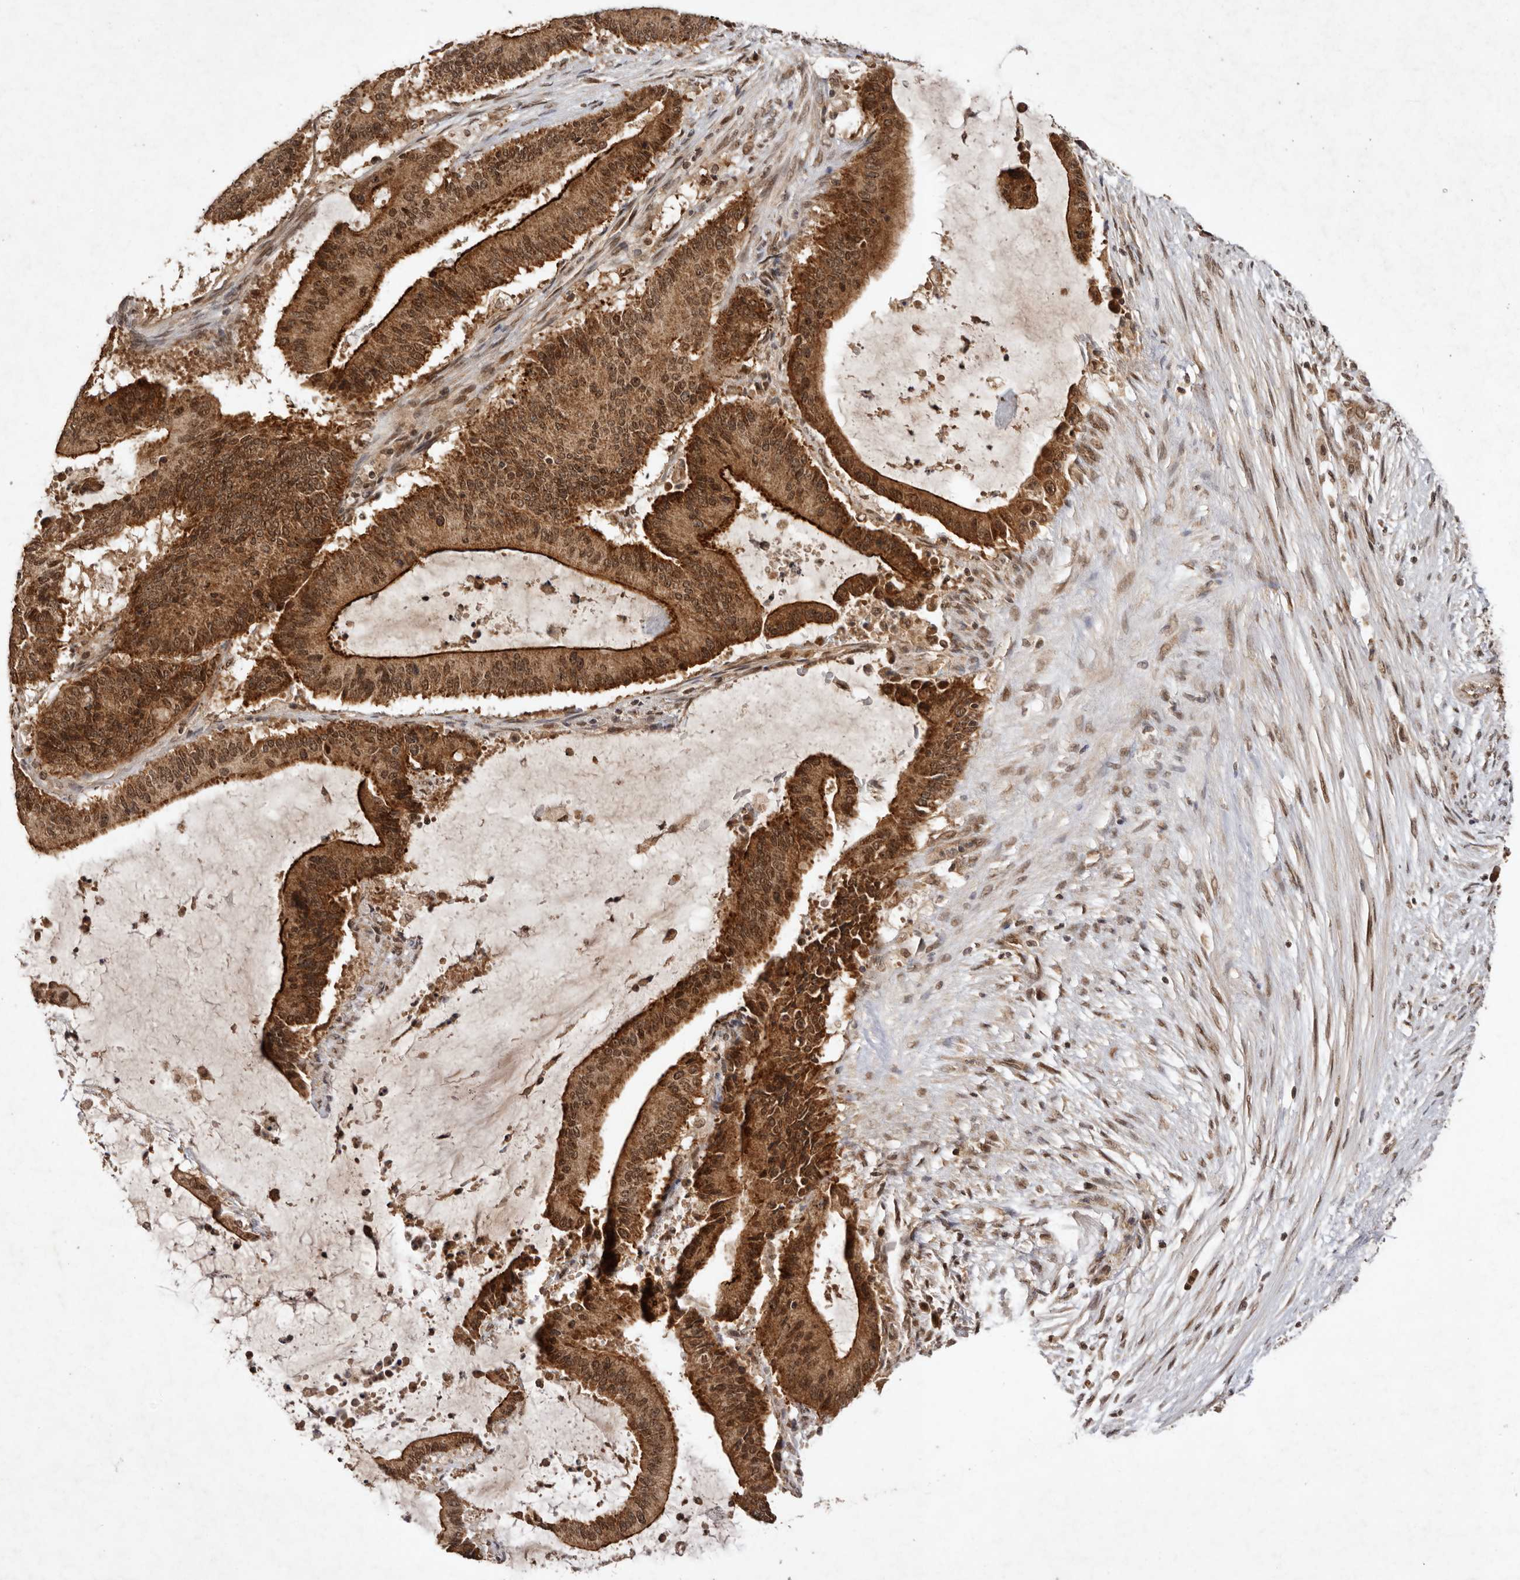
{"staining": {"intensity": "strong", "quantity": ">75%", "location": "cytoplasmic/membranous,nuclear"}, "tissue": "liver cancer", "cell_type": "Tumor cells", "image_type": "cancer", "snomed": [{"axis": "morphology", "description": "Normal tissue, NOS"}, {"axis": "morphology", "description": "Cholangiocarcinoma"}, {"axis": "topography", "description": "Liver"}, {"axis": "topography", "description": "Peripheral nerve tissue"}], "caption": "The image exhibits staining of liver cancer, revealing strong cytoplasmic/membranous and nuclear protein staining (brown color) within tumor cells.", "gene": "TARS2", "patient": {"sex": "female", "age": 73}}